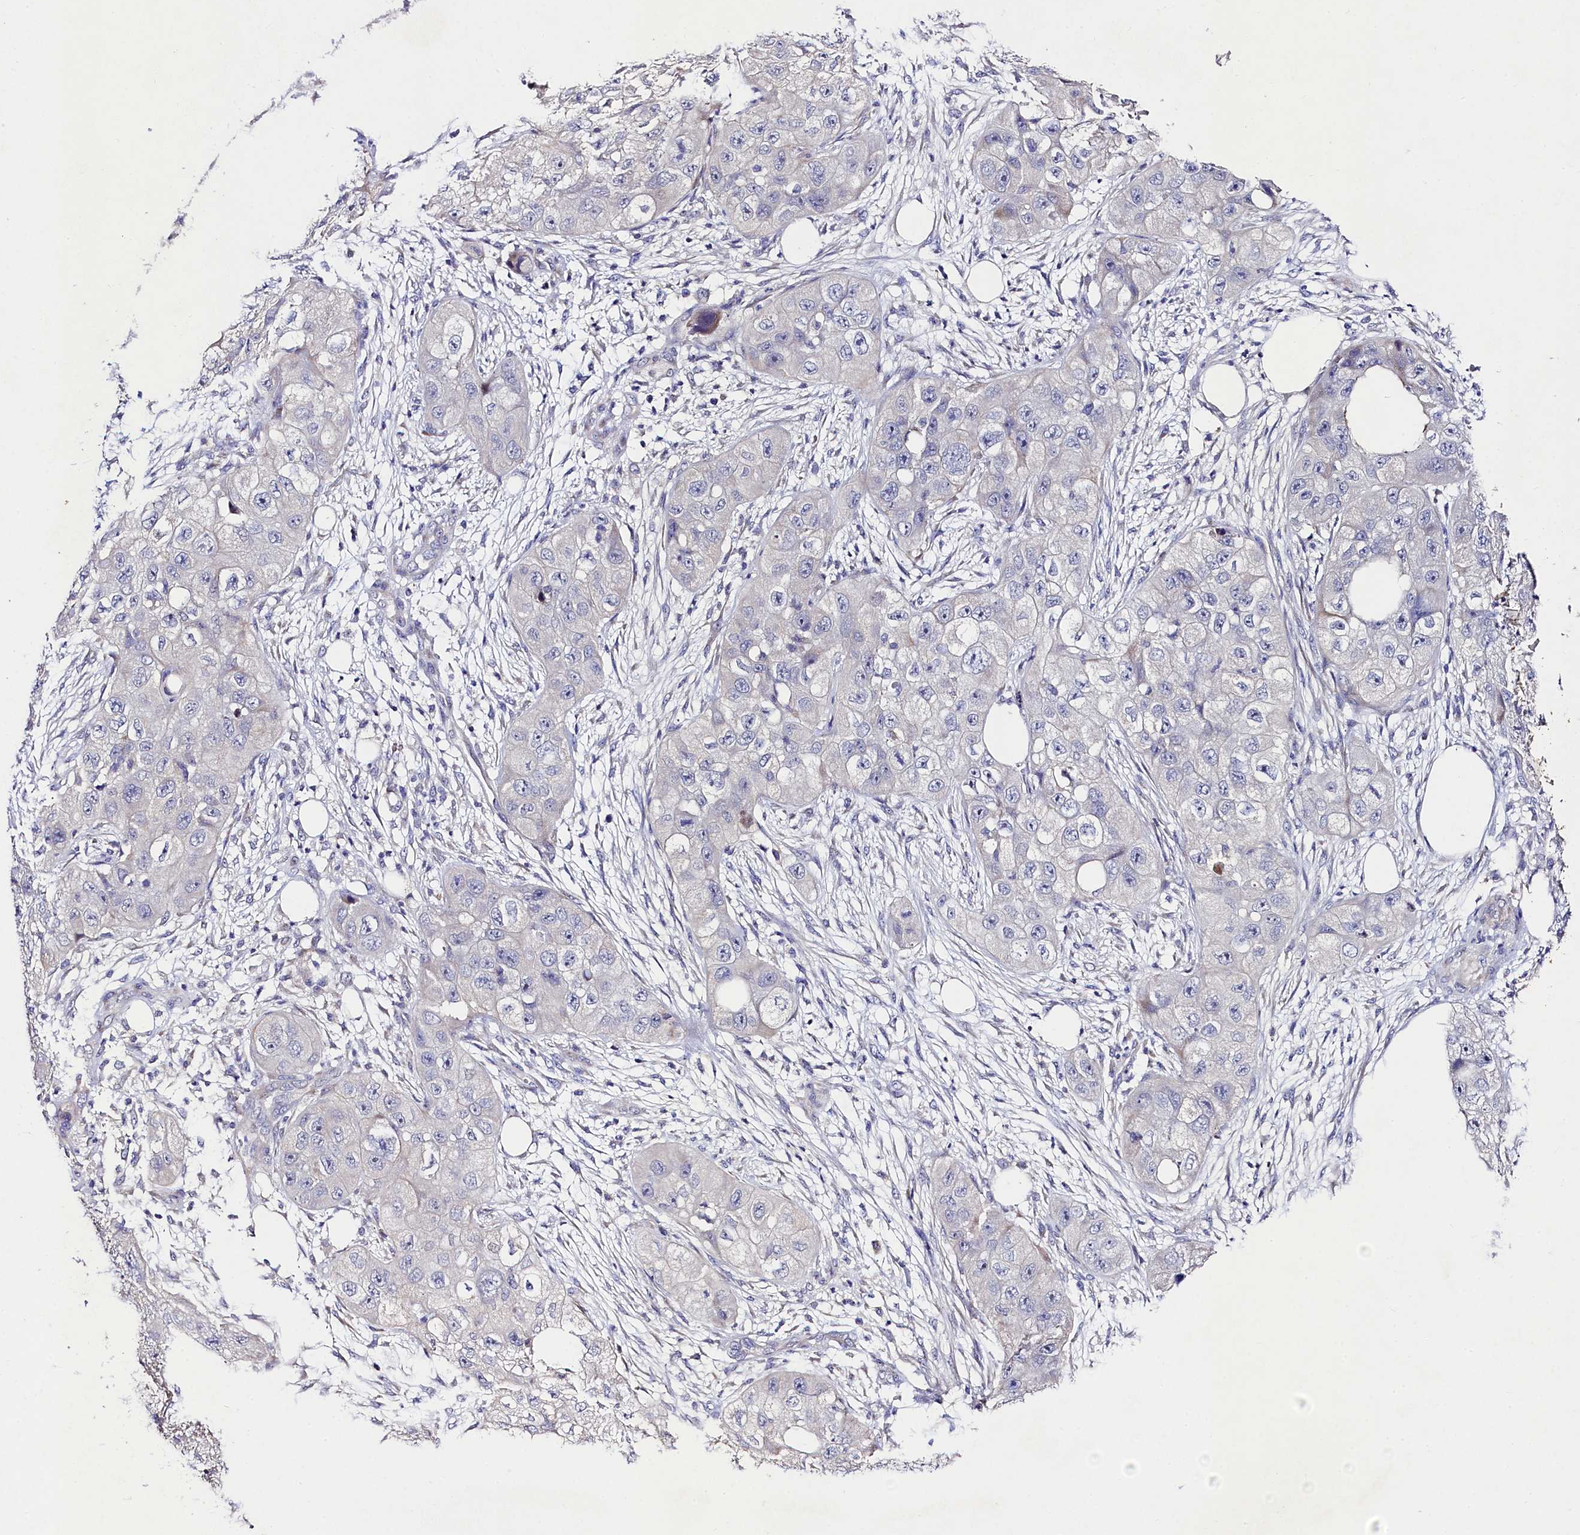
{"staining": {"intensity": "negative", "quantity": "none", "location": "none"}, "tissue": "skin cancer", "cell_type": "Tumor cells", "image_type": "cancer", "snomed": [{"axis": "morphology", "description": "Squamous cell carcinoma, NOS"}, {"axis": "topography", "description": "Skin"}, {"axis": "topography", "description": "Subcutis"}], "caption": "Immunohistochemistry (IHC) histopathology image of human skin cancer stained for a protein (brown), which exhibits no expression in tumor cells.", "gene": "FXYD6", "patient": {"sex": "male", "age": 73}}